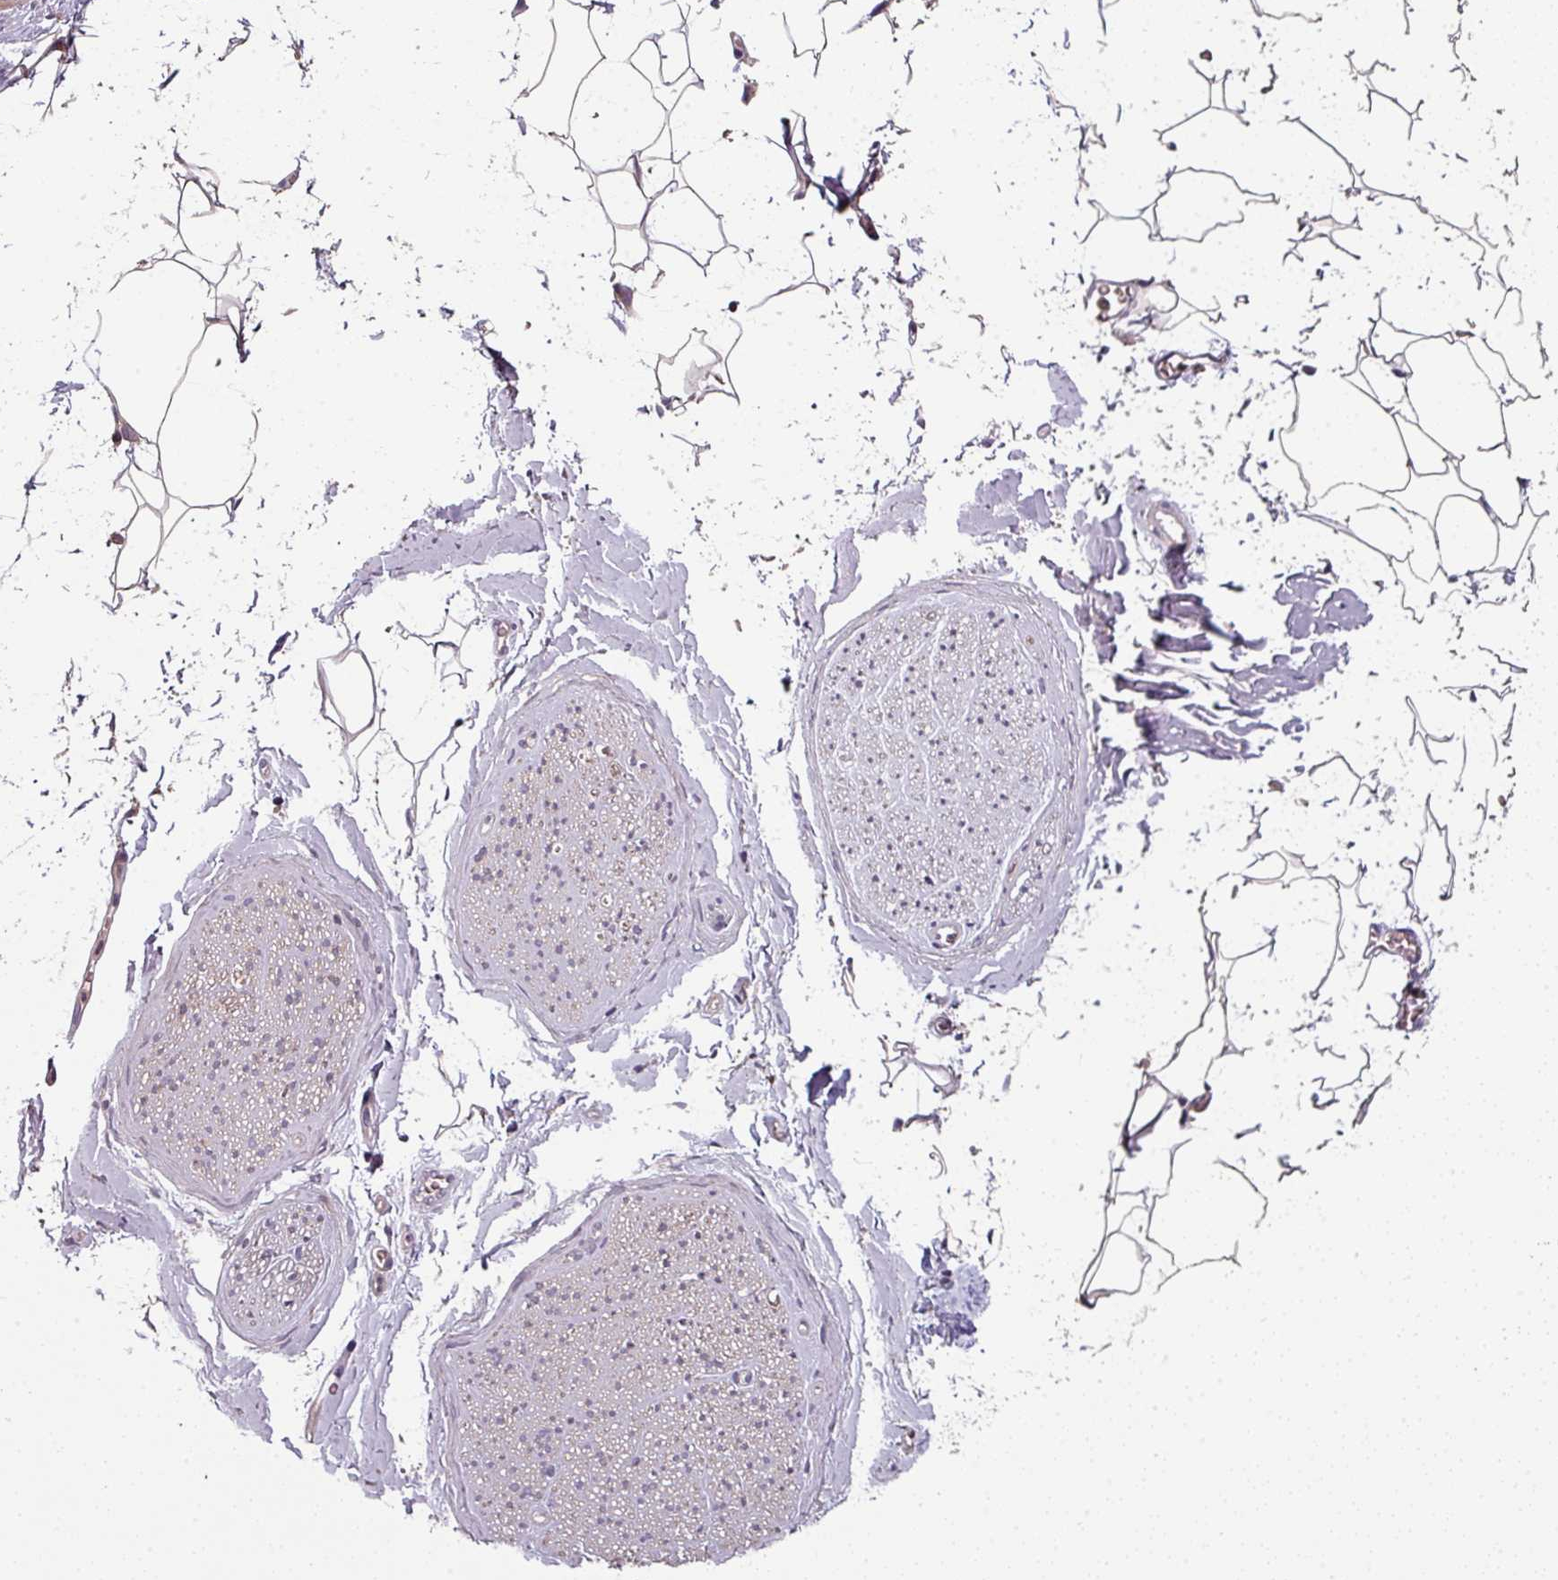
{"staining": {"intensity": "negative", "quantity": "none", "location": "none"}, "tissue": "adipose tissue", "cell_type": "Adipocytes", "image_type": "normal", "snomed": [{"axis": "morphology", "description": "Normal tissue, NOS"}, {"axis": "morphology", "description": "Adenocarcinoma, High grade"}, {"axis": "topography", "description": "Prostate"}, {"axis": "topography", "description": "Peripheral nerve tissue"}], "caption": "The photomicrograph displays no significant staining in adipocytes of adipose tissue. (Immunohistochemistry, brightfield microscopy, high magnification).", "gene": "GSKIP", "patient": {"sex": "male", "age": 68}}